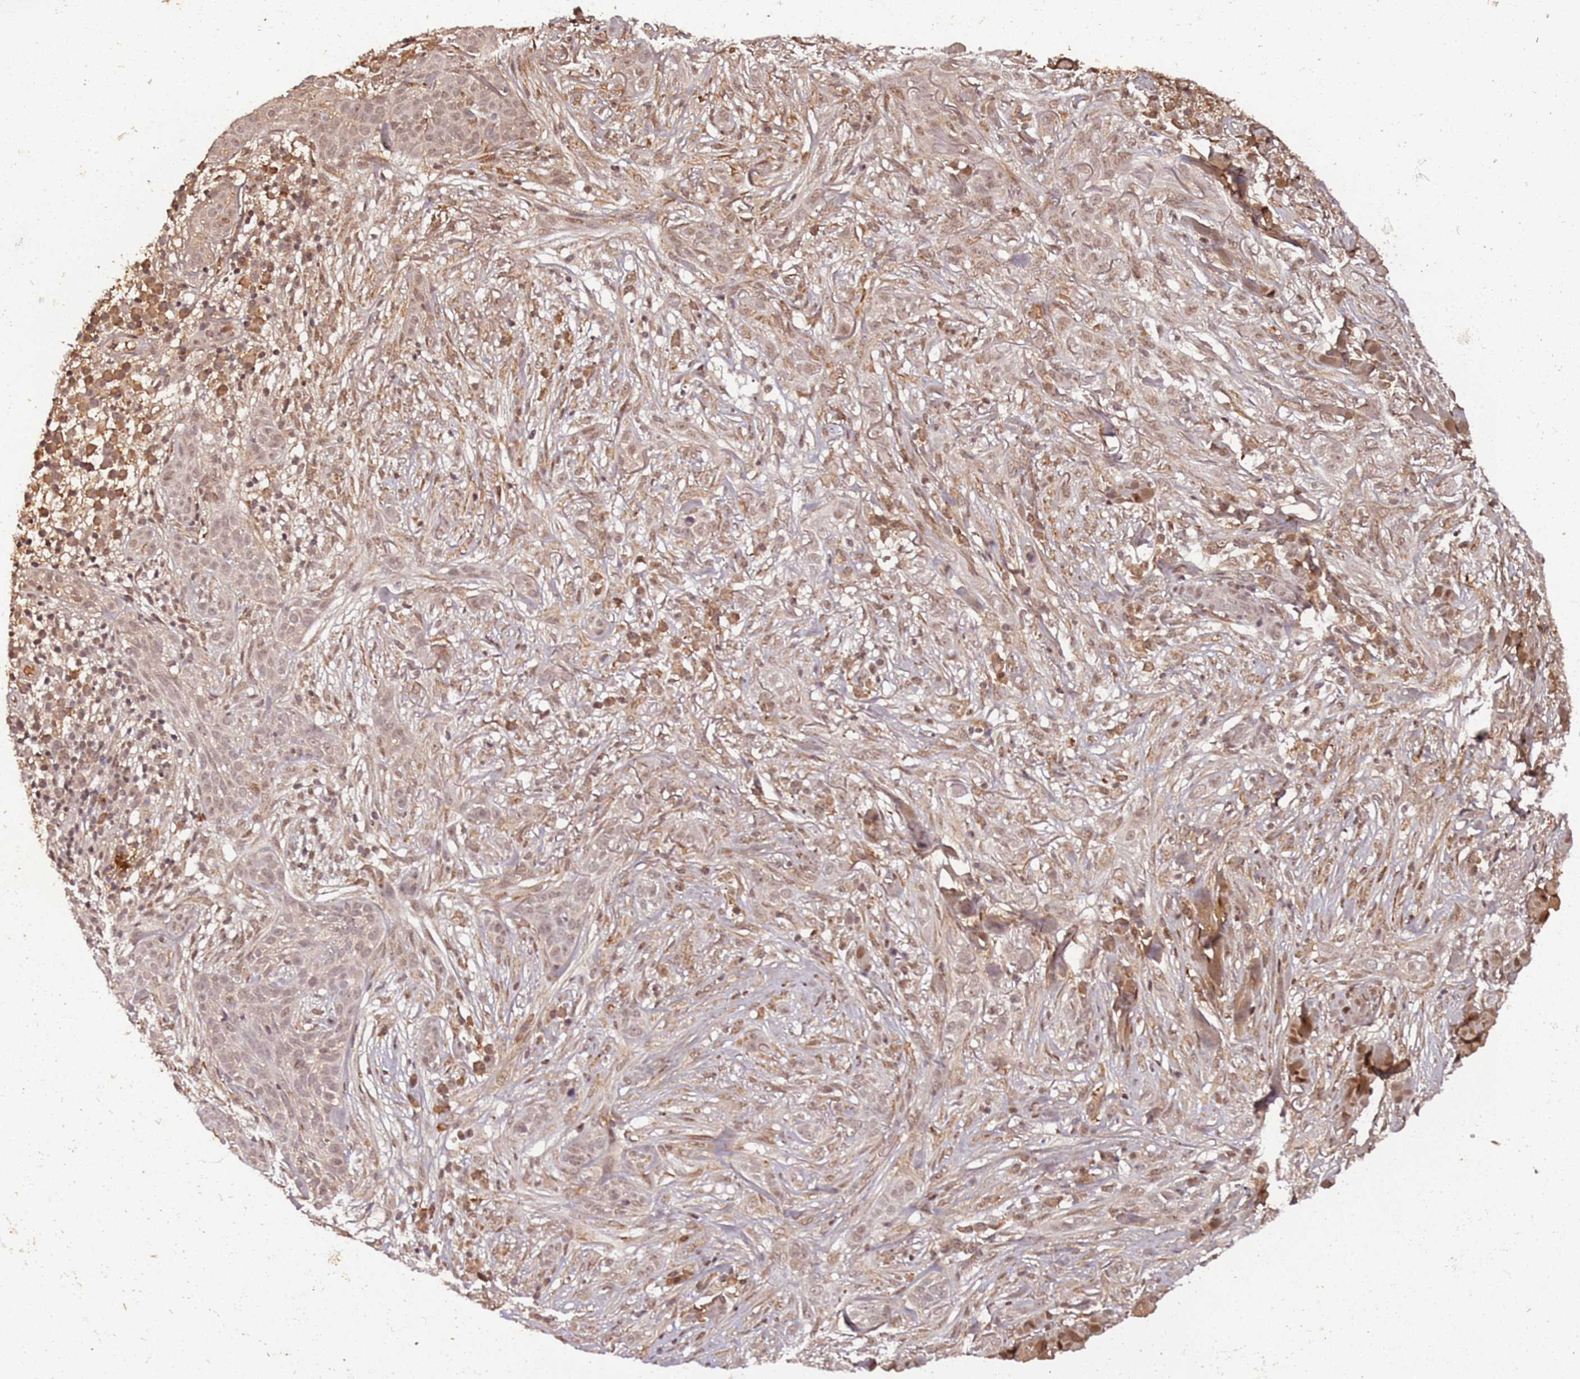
{"staining": {"intensity": "weak", "quantity": ">75%", "location": "nuclear"}, "tissue": "skin cancer", "cell_type": "Tumor cells", "image_type": "cancer", "snomed": [{"axis": "morphology", "description": "Basal cell carcinoma"}, {"axis": "topography", "description": "Skin"}], "caption": "Tumor cells display low levels of weak nuclear expression in about >75% of cells in human basal cell carcinoma (skin). (brown staining indicates protein expression, while blue staining denotes nuclei).", "gene": "COL1A2", "patient": {"sex": "male", "age": 72}}